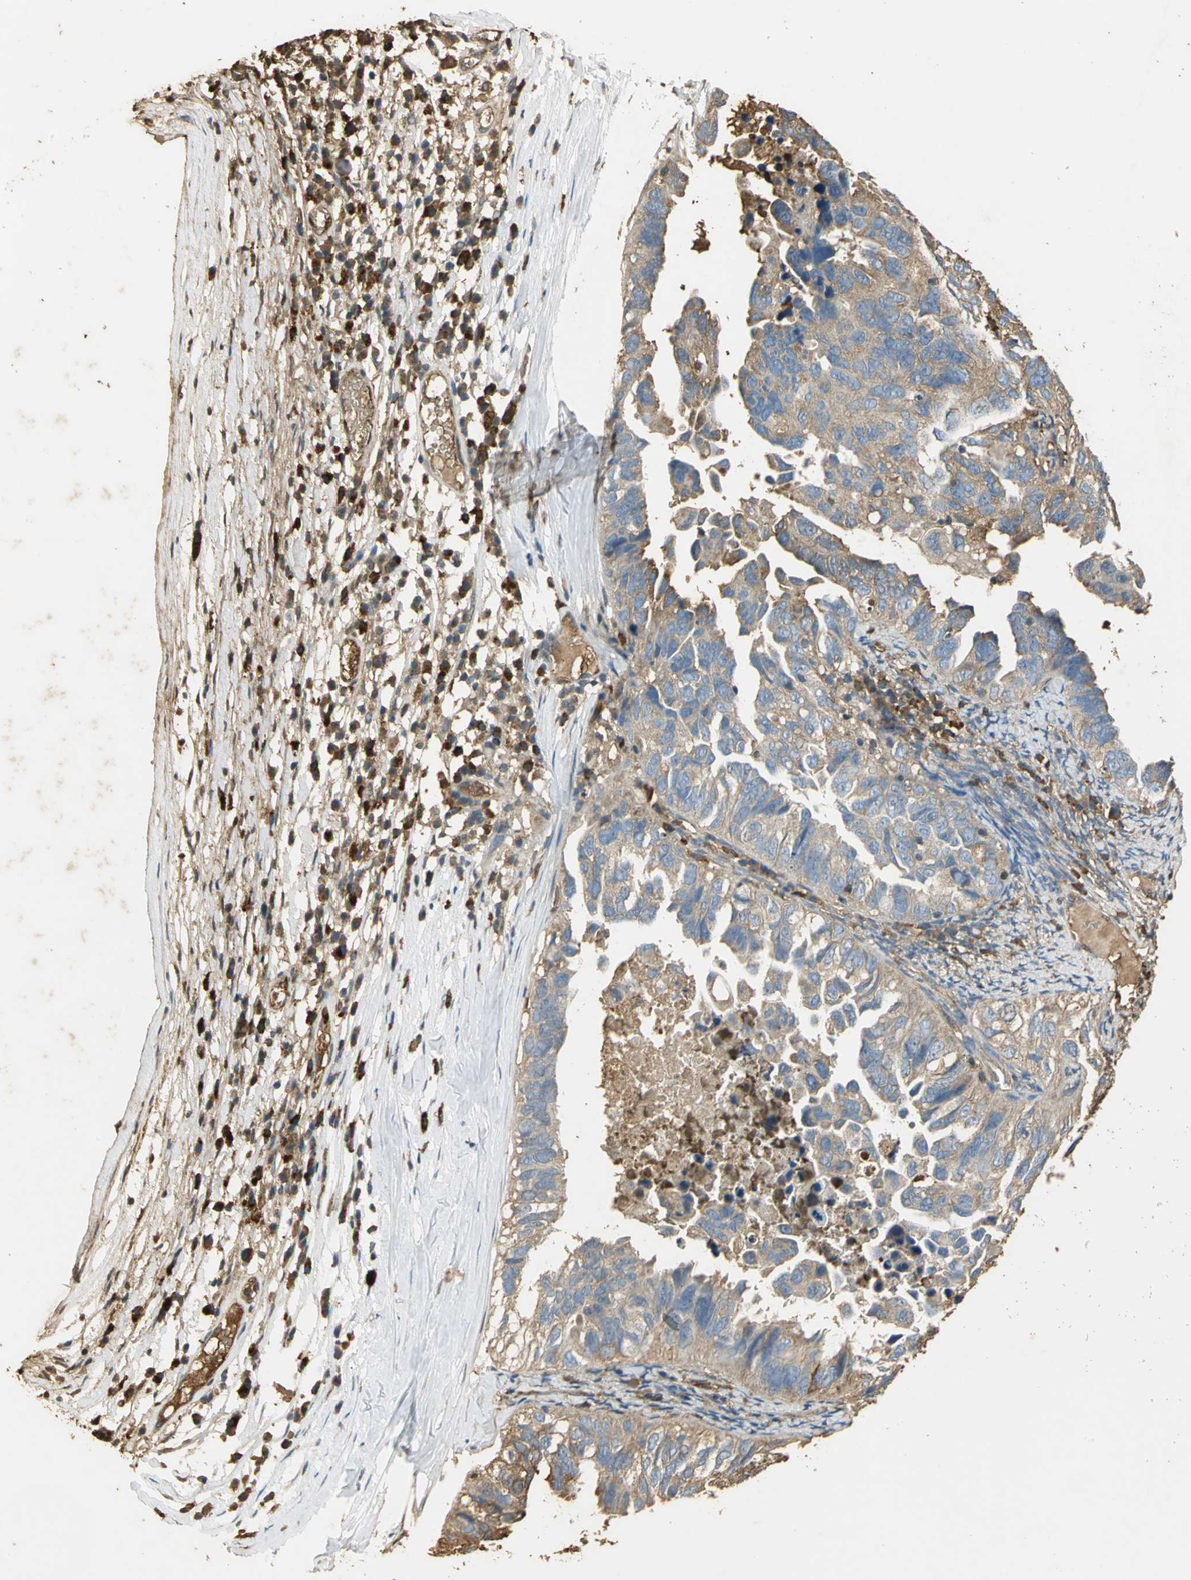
{"staining": {"intensity": "weak", "quantity": ">75%", "location": "cytoplasmic/membranous"}, "tissue": "ovarian cancer", "cell_type": "Tumor cells", "image_type": "cancer", "snomed": [{"axis": "morphology", "description": "Cystadenocarcinoma, serous, NOS"}, {"axis": "topography", "description": "Ovary"}], "caption": "About >75% of tumor cells in ovarian cancer (serous cystadenocarcinoma) exhibit weak cytoplasmic/membranous protein expression as visualized by brown immunohistochemical staining.", "gene": "GAPDH", "patient": {"sex": "female", "age": 82}}